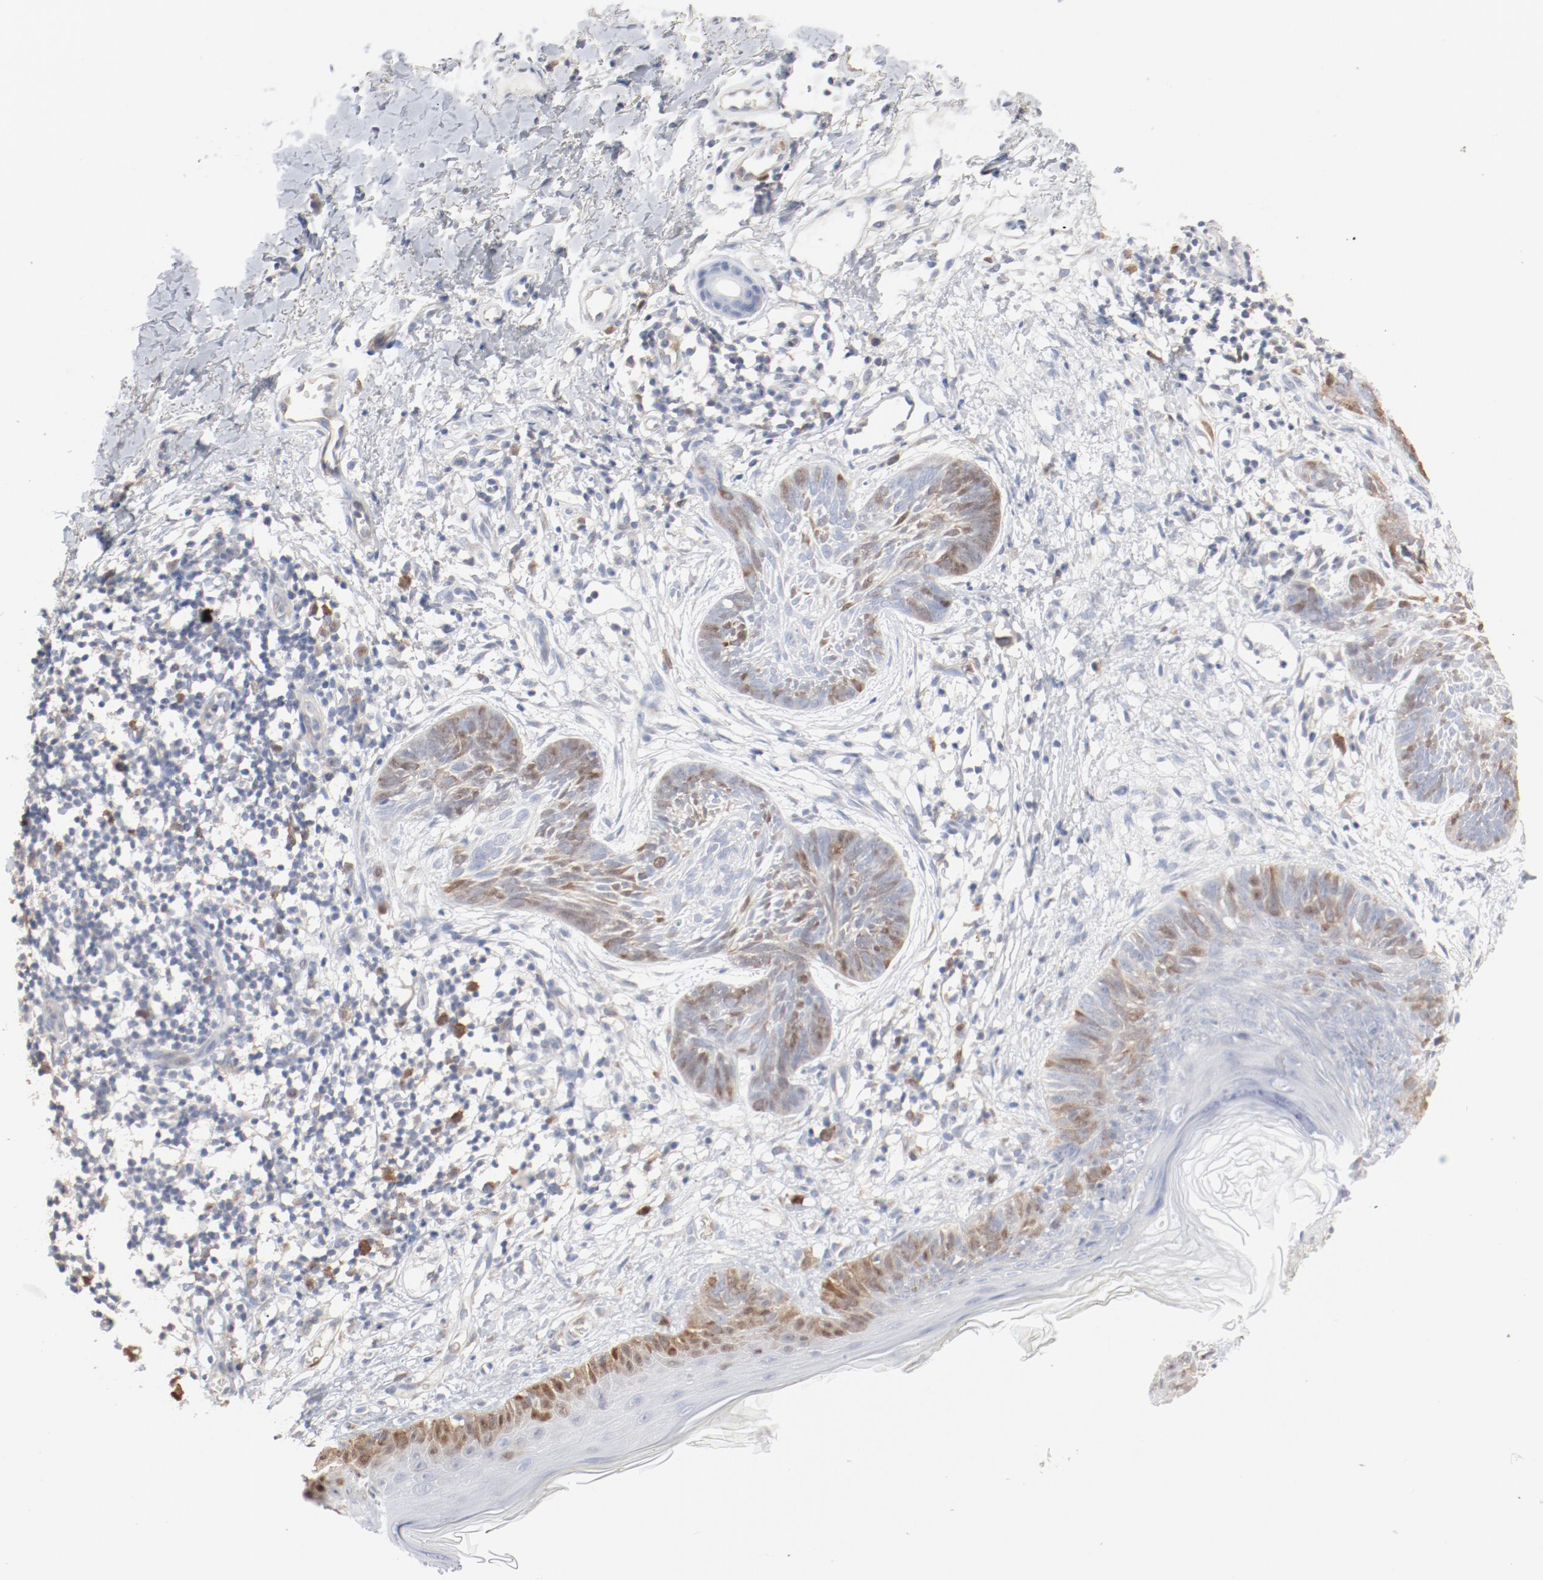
{"staining": {"intensity": "moderate", "quantity": "25%-75%", "location": "nuclear"}, "tissue": "skin cancer", "cell_type": "Tumor cells", "image_type": "cancer", "snomed": [{"axis": "morphology", "description": "Normal tissue, NOS"}, {"axis": "morphology", "description": "Basal cell carcinoma"}, {"axis": "topography", "description": "Skin"}], "caption": "Protein expression analysis of human skin cancer (basal cell carcinoma) reveals moderate nuclear staining in approximately 25%-75% of tumor cells.", "gene": "CDK1", "patient": {"sex": "male", "age": 71}}